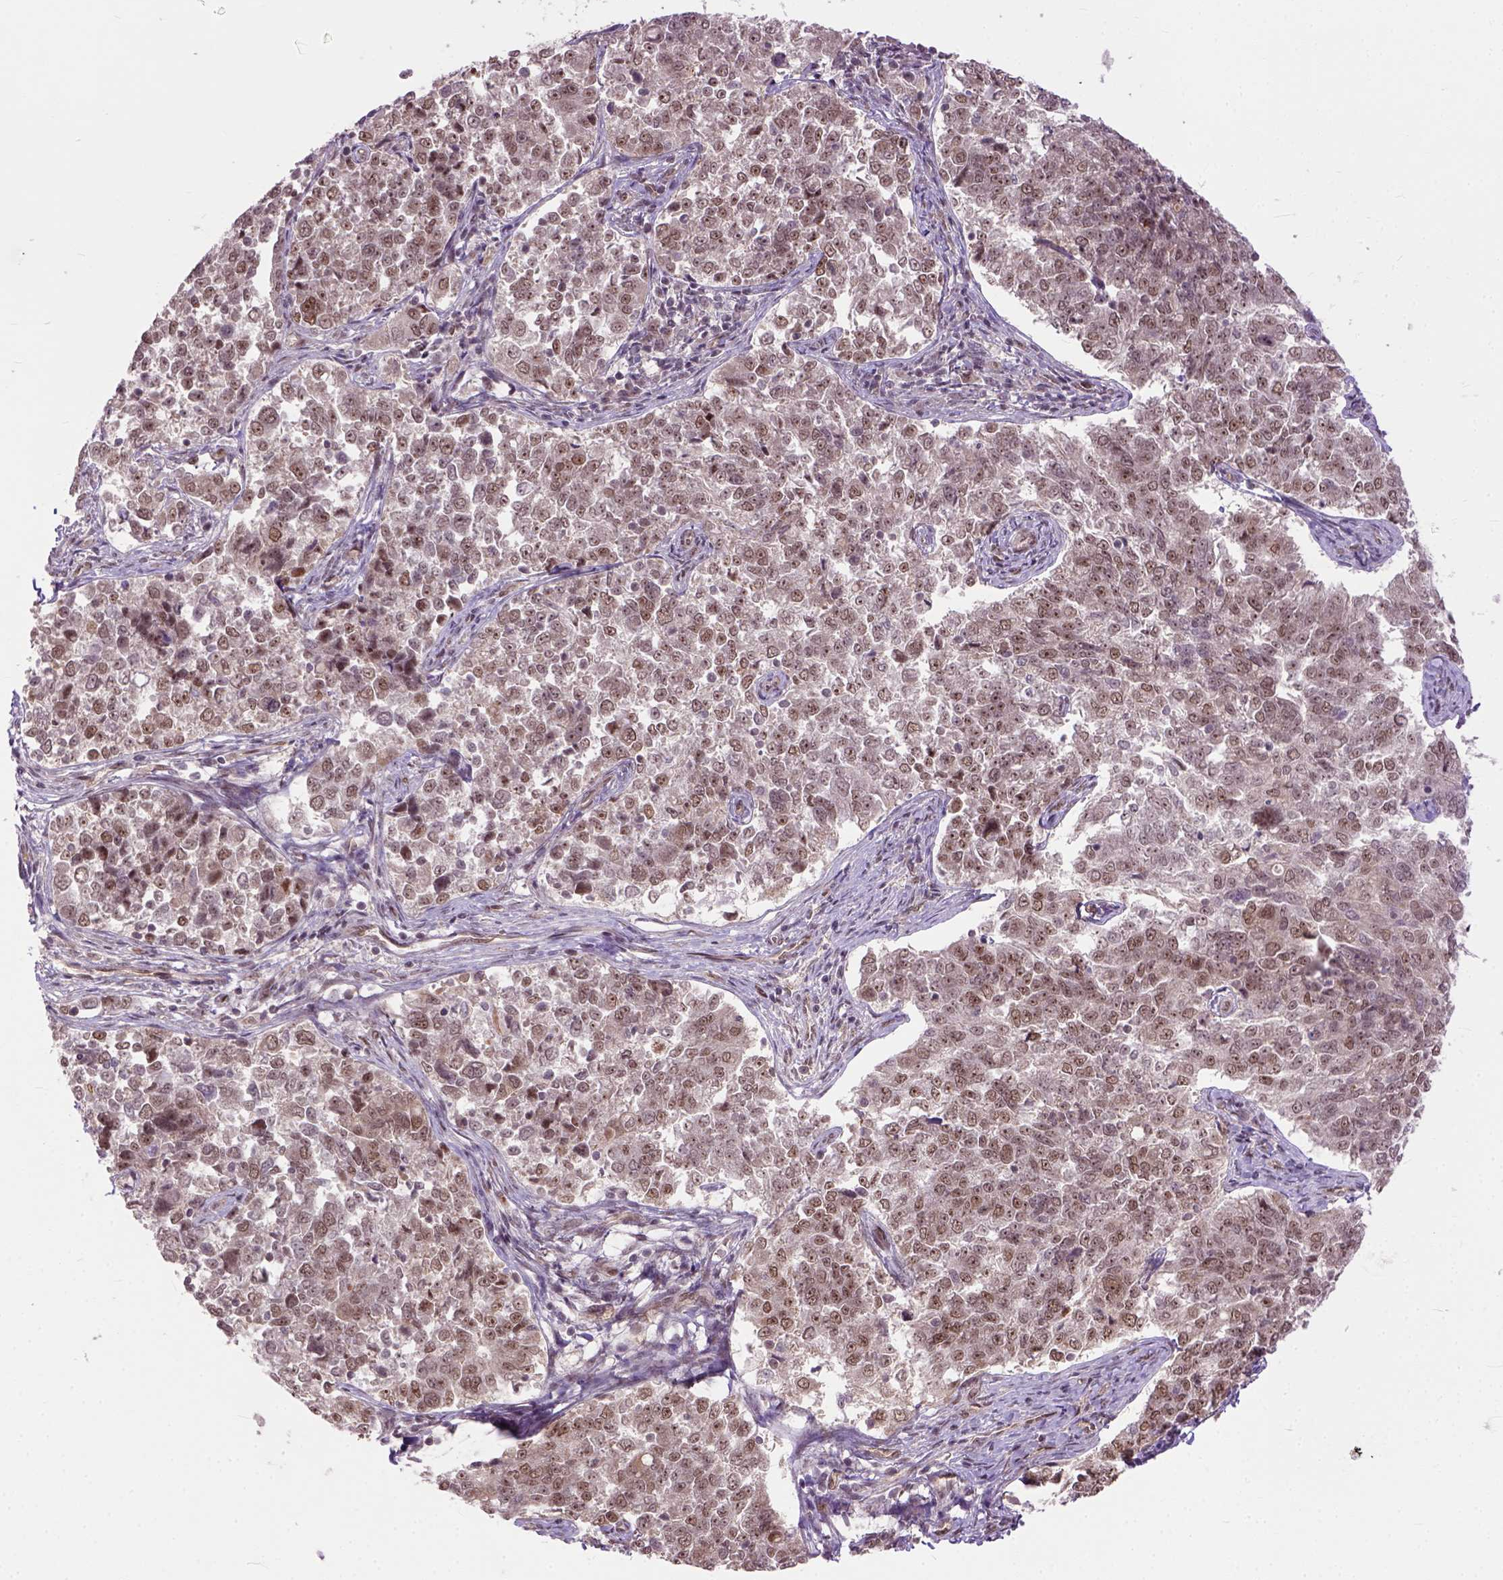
{"staining": {"intensity": "moderate", "quantity": ">75%", "location": "nuclear"}, "tissue": "endometrial cancer", "cell_type": "Tumor cells", "image_type": "cancer", "snomed": [{"axis": "morphology", "description": "Adenocarcinoma, NOS"}, {"axis": "topography", "description": "Endometrium"}], "caption": "A photomicrograph of endometrial cancer stained for a protein reveals moderate nuclear brown staining in tumor cells. (Stains: DAB in brown, nuclei in blue, Microscopy: brightfield microscopy at high magnification).", "gene": "ZNF630", "patient": {"sex": "female", "age": 43}}